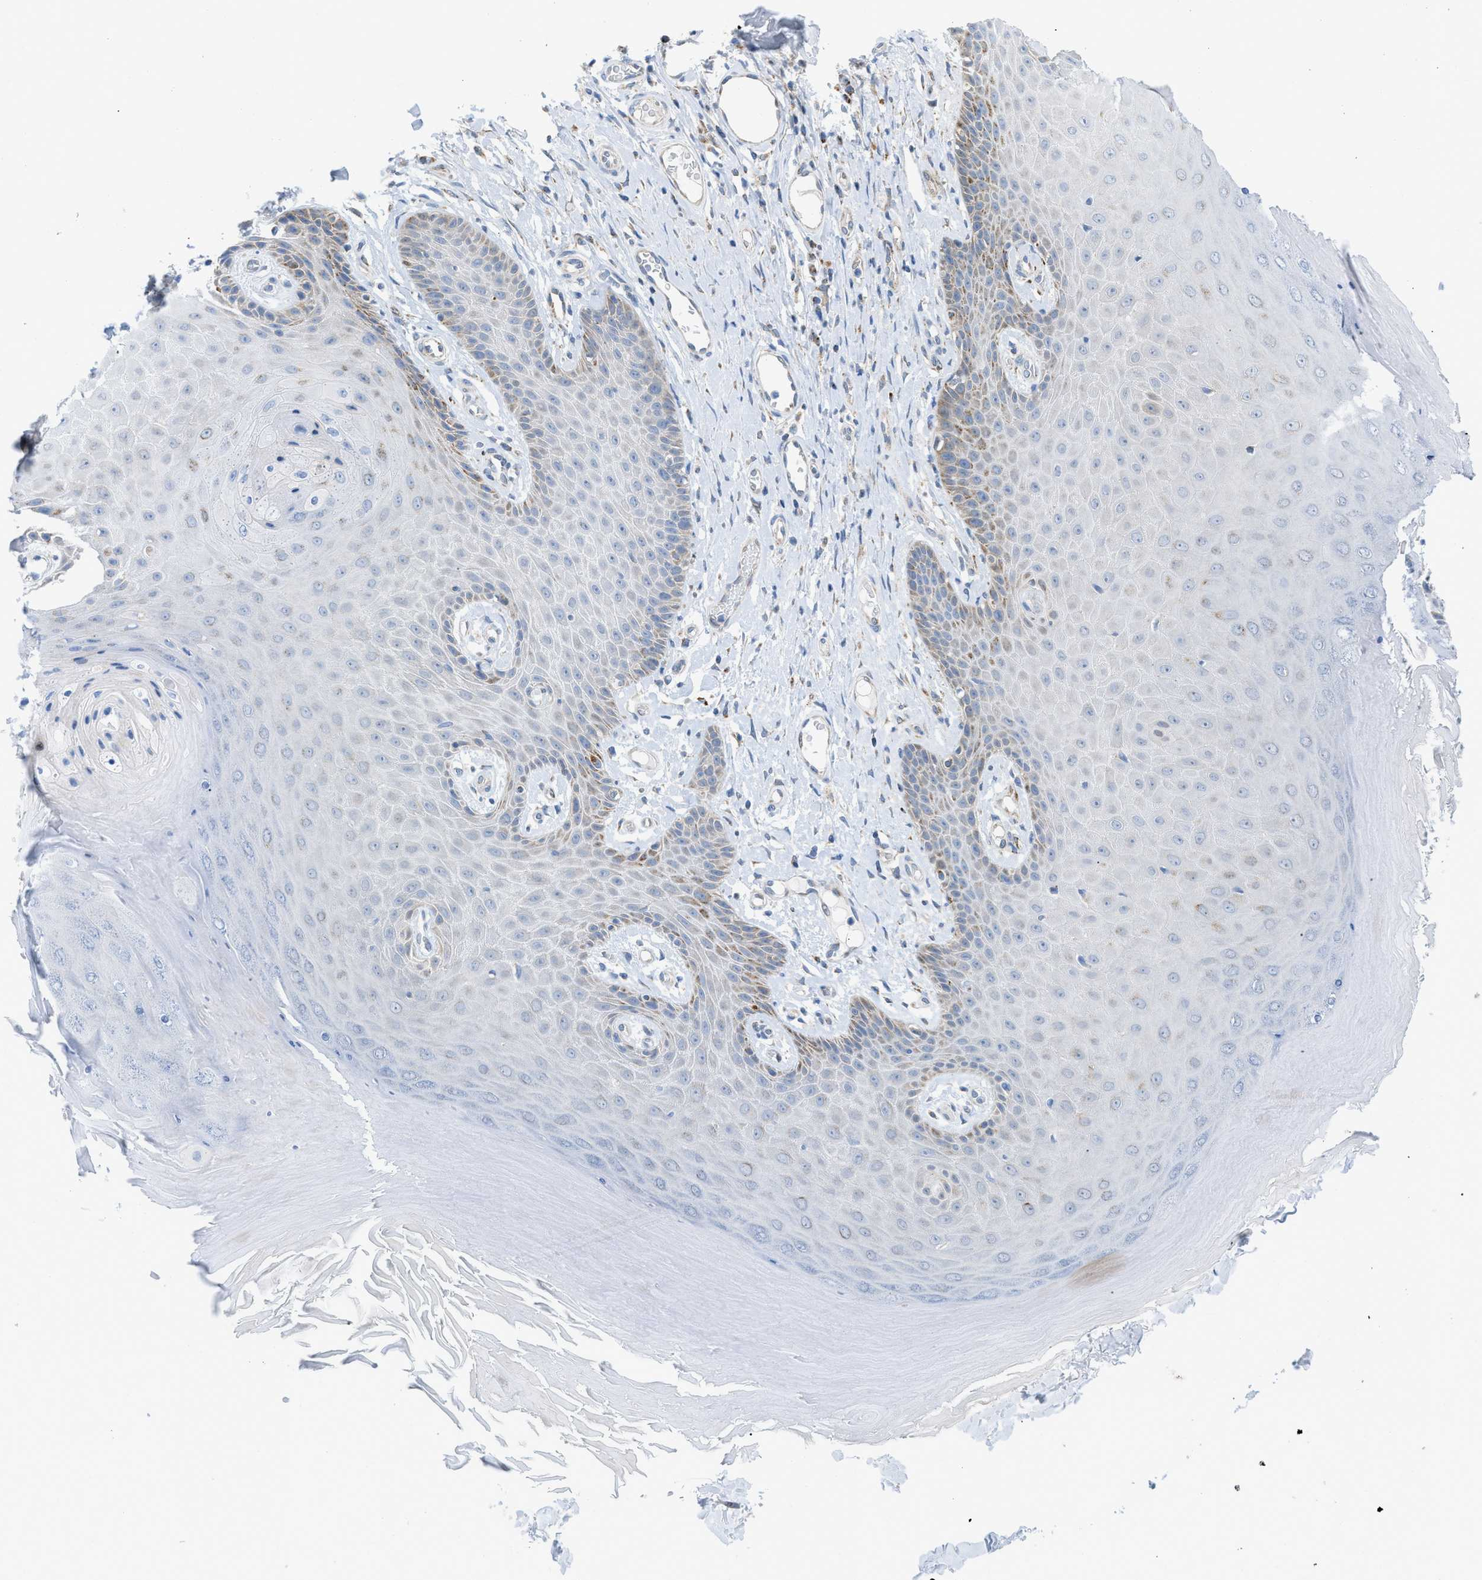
{"staining": {"intensity": "weak", "quantity": "<25%", "location": "cytoplasmic/membranous"}, "tissue": "skin", "cell_type": "Epidermal cells", "image_type": "normal", "snomed": [{"axis": "morphology", "description": "Normal tissue, NOS"}, {"axis": "topography", "description": "Vulva"}], "caption": "This is a micrograph of IHC staining of normal skin, which shows no expression in epidermal cells. (DAB immunohistochemistry (IHC), high magnification).", "gene": "RBBP9", "patient": {"sex": "female", "age": 73}}